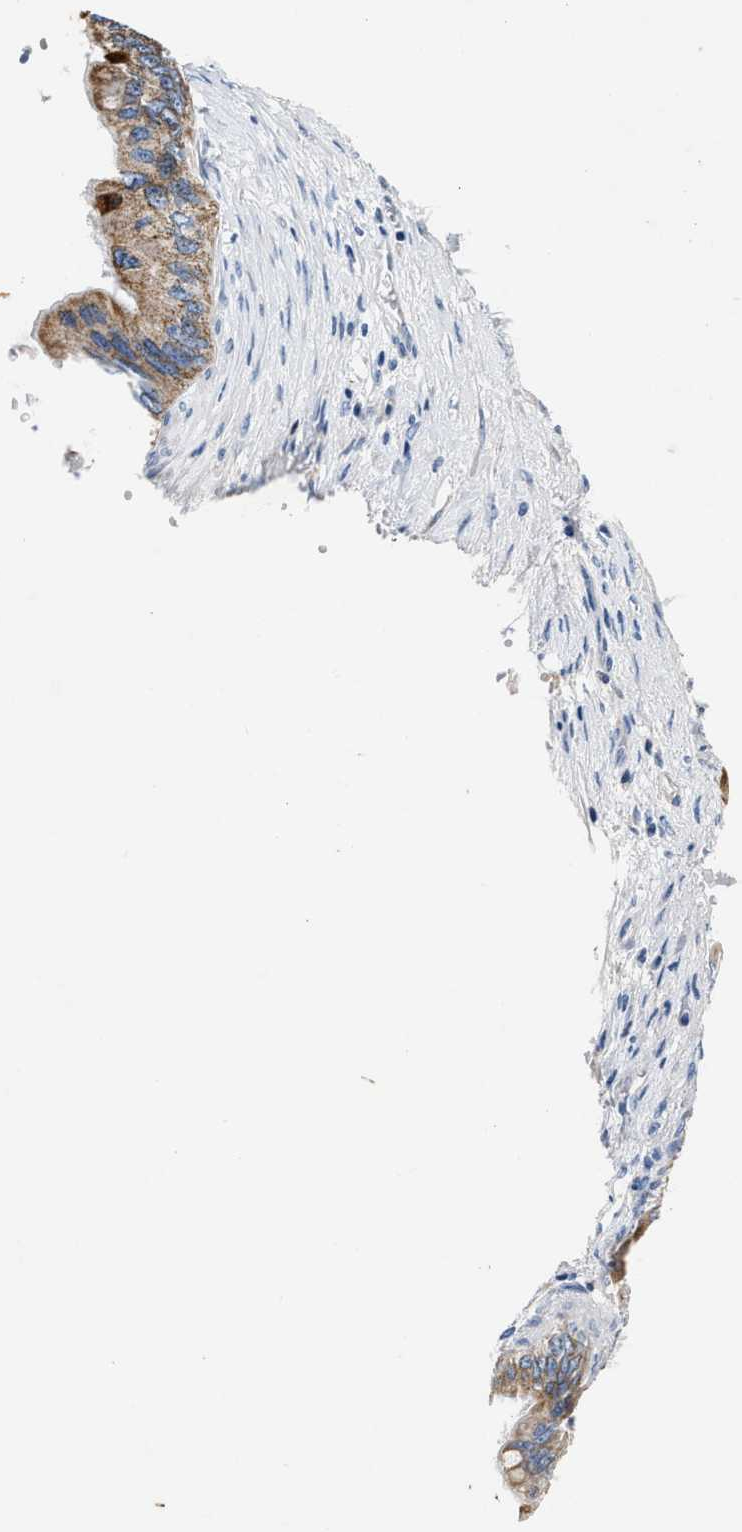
{"staining": {"intensity": "moderate", "quantity": ">75%", "location": "cytoplasmic/membranous"}, "tissue": "pancreatic cancer", "cell_type": "Tumor cells", "image_type": "cancer", "snomed": [{"axis": "morphology", "description": "Adenocarcinoma, NOS"}, {"axis": "topography", "description": "Pancreas"}], "caption": "This micrograph shows immunohistochemistry staining of pancreatic cancer (adenocarcinoma), with medium moderate cytoplasmic/membranous expression in approximately >75% of tumor cells.", "gene": "TUT7", "patient": {"sex": "female", "age": 73}}